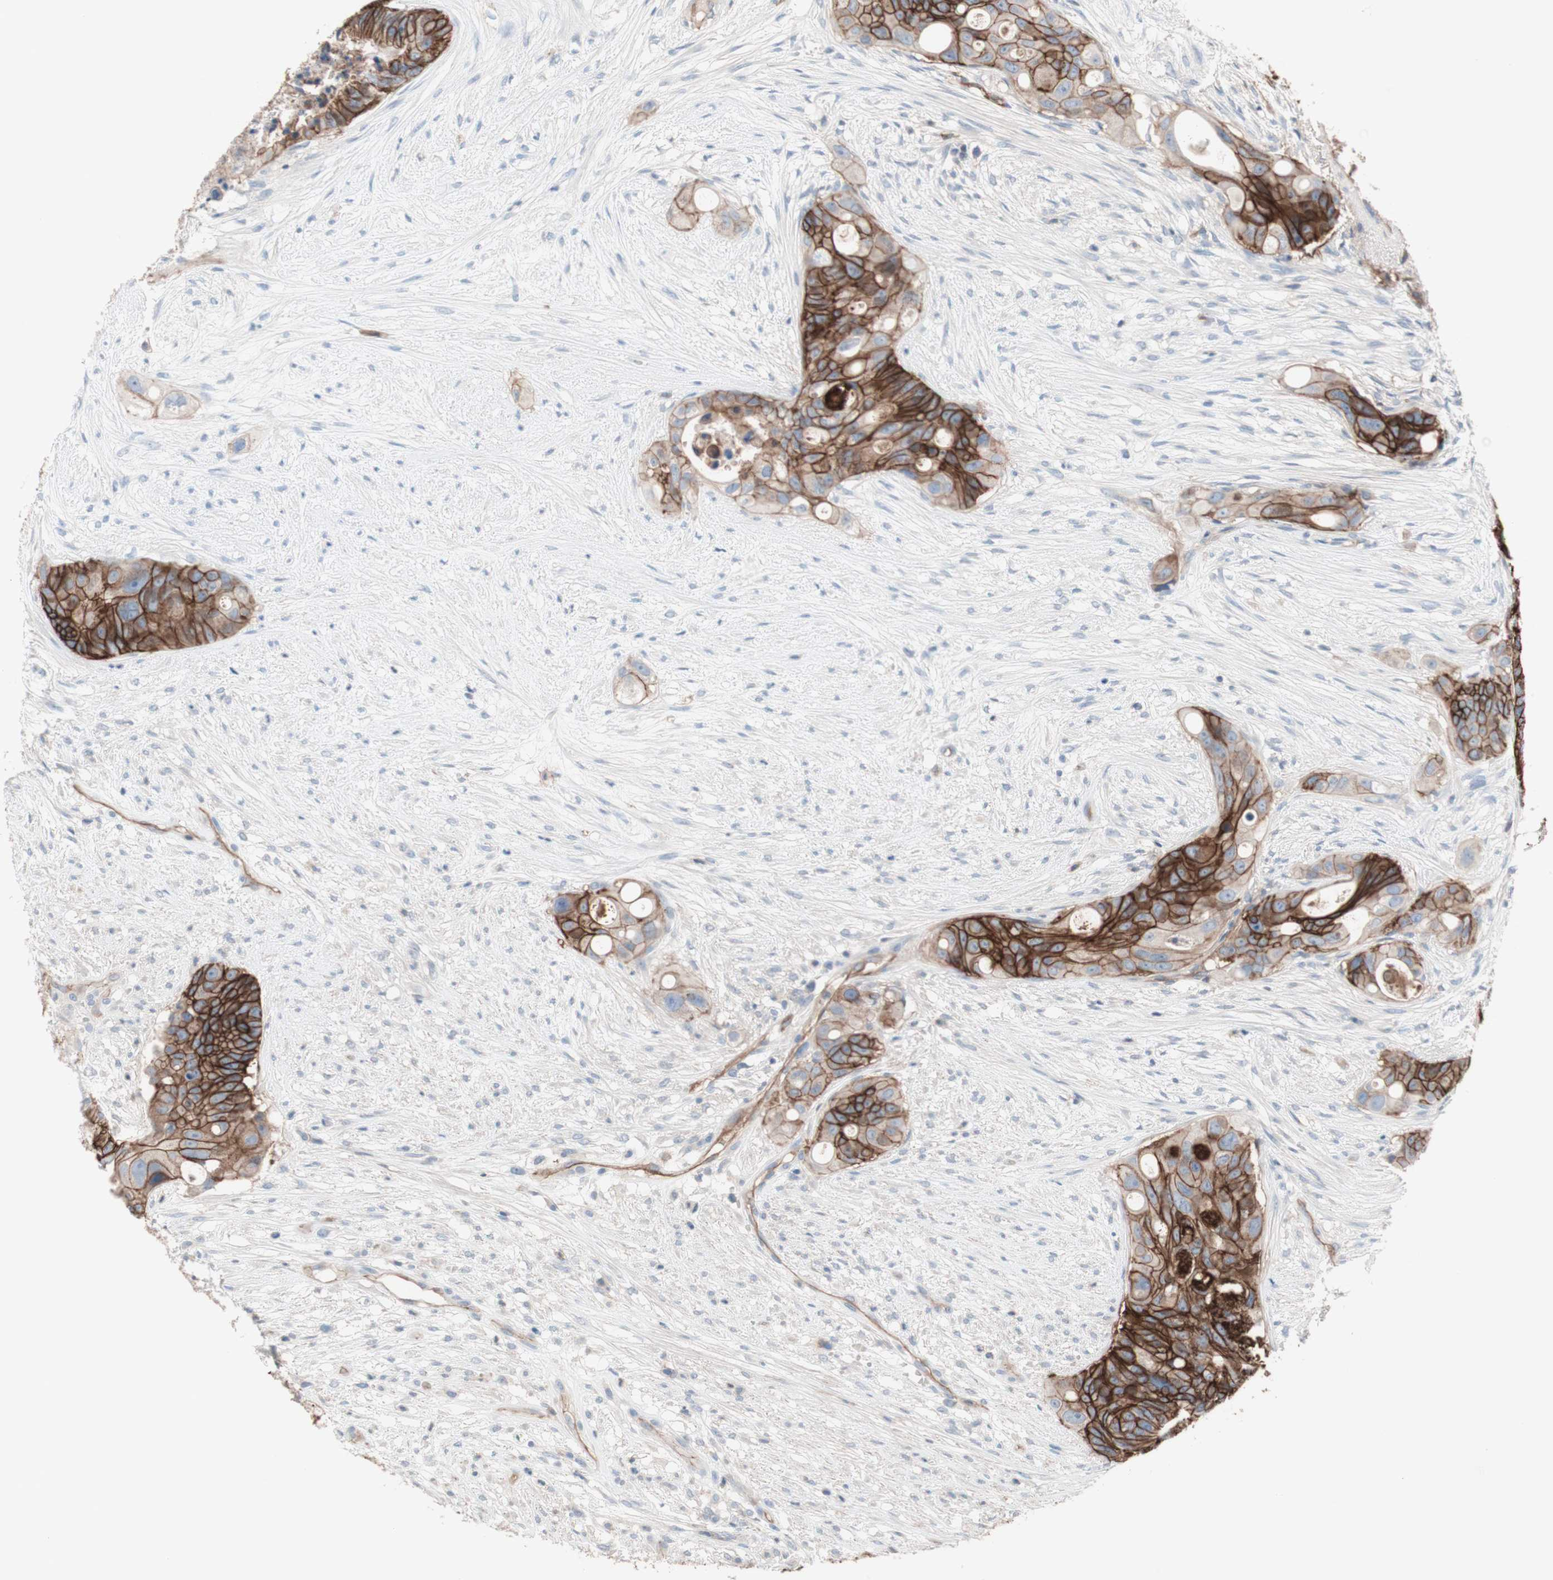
{"staining": {"intensity": "moderate", "quantity": ">75%", "location": "cytoplasmic/membranous"}, "tissue": "colorectal cancer", "cell_type": "Tumor cells", "image_type": "cancer", "snomed": [{"axis": "morphology", "description": "Adenocarcinoma, NOS"}, {"axis": "topography", "description": "Colon"}], "caption": "Immunohistochemical staining of human colorectal adenocarcinoma demonstrates medium levels of moderate cytoplasmic/membranous expression in about >75% of tumor cells. (Brightfield microscopy of DAB IHC at high magnification).", "gene": "CD46", "patient": {"sex": "female", "age": 57}}